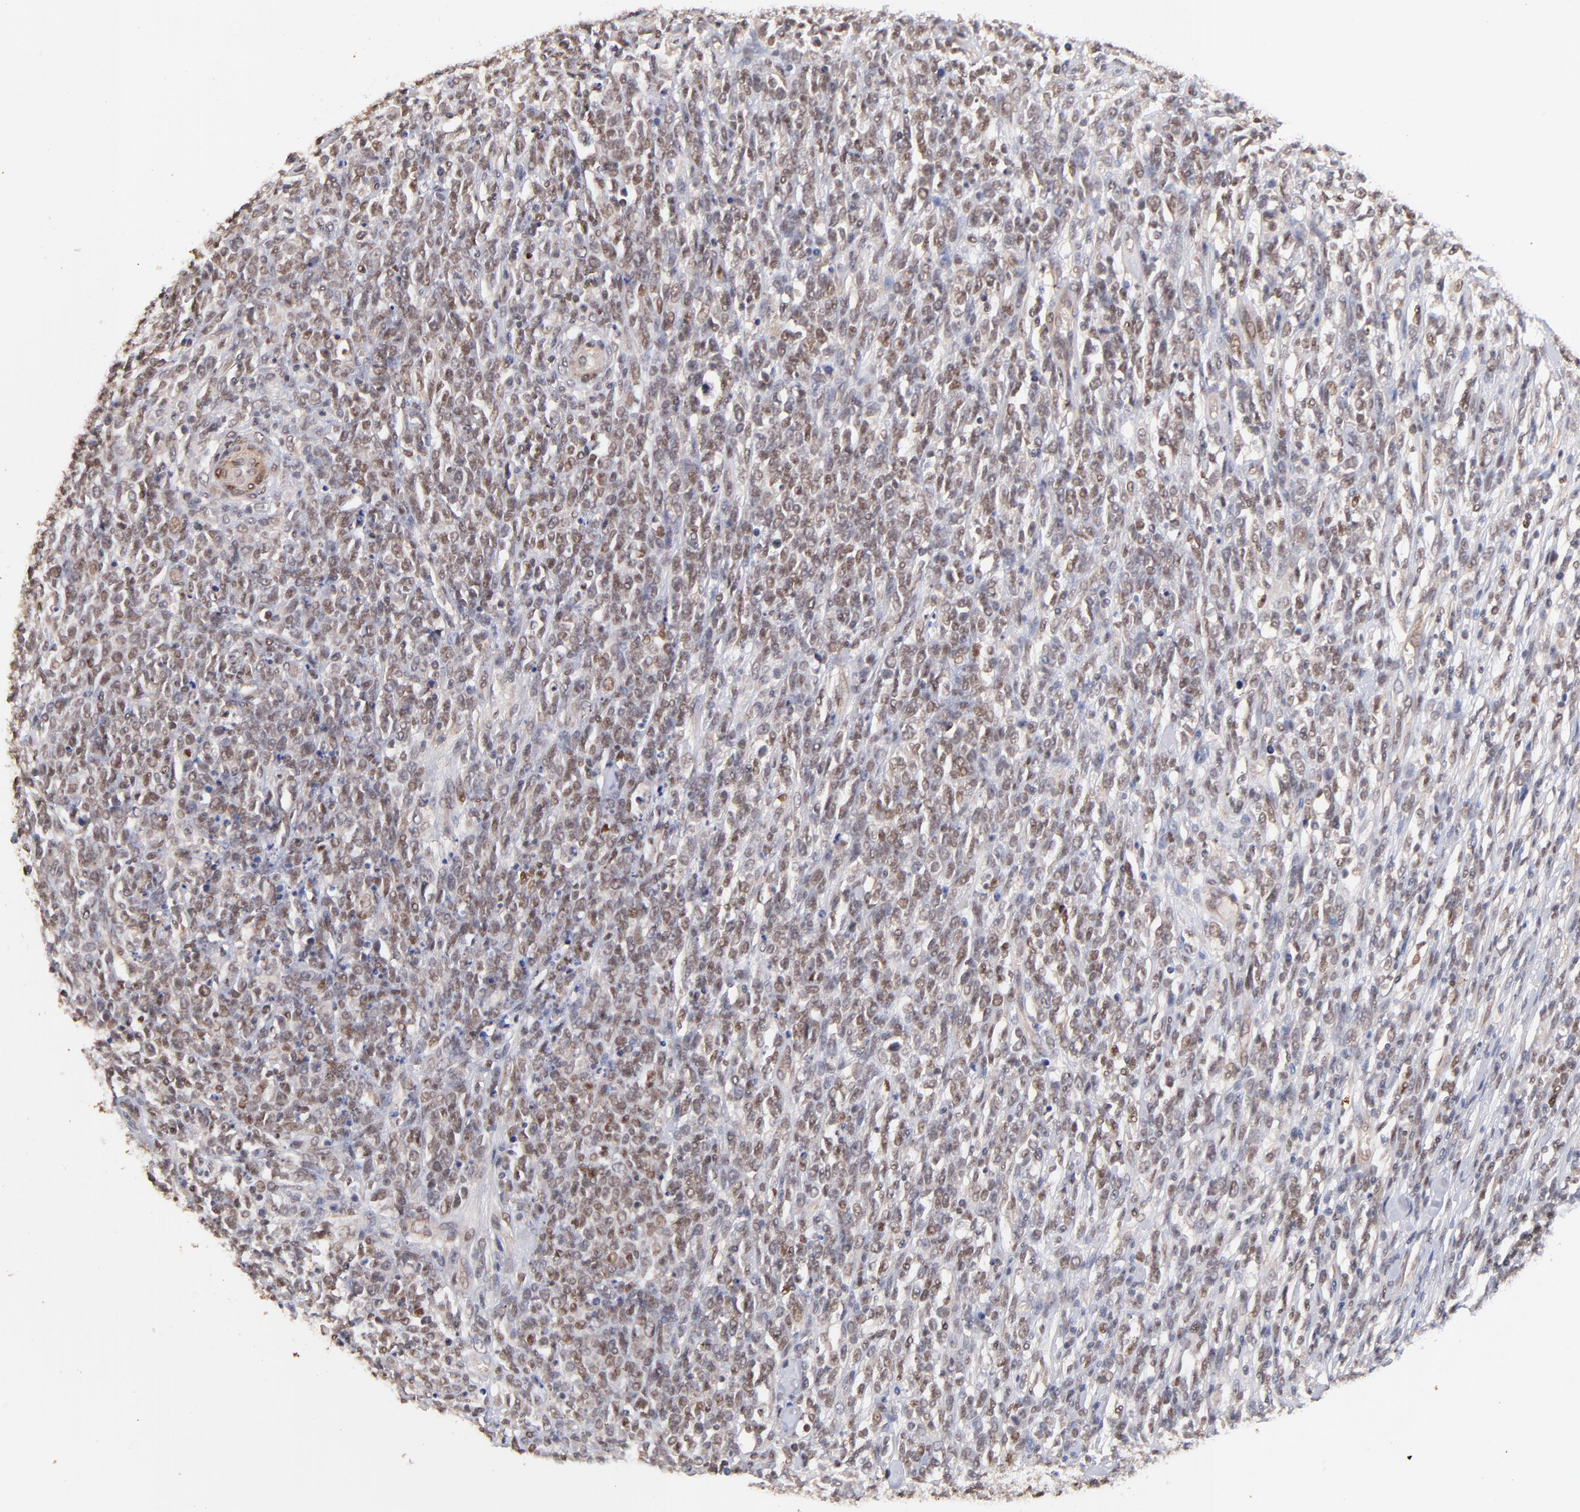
{"staining": {"intensity": "weak", "quantity": ">75%", "location": "nuclear"}, "tissue": "lymphoma", "cell_type": "Tumor cells", "image_type": "cancer", "snomed": [{"axis": "morphology", "description": "Malignant lymphoma, non-Hodgkin's type, High grade"}, {"axis": "topography", "description": "Lymph node"}], "caption": "Tumor cells reveal low levels of weak nuclear positivity in approximately >75% of cells in human lymphoma. Using DAB (brown) and hematoxylin (blue) stains, captured at high magnification using brightfield microscopy.", "gene": "ZFP92", "patient": {"sex": "female", "age": 73}}